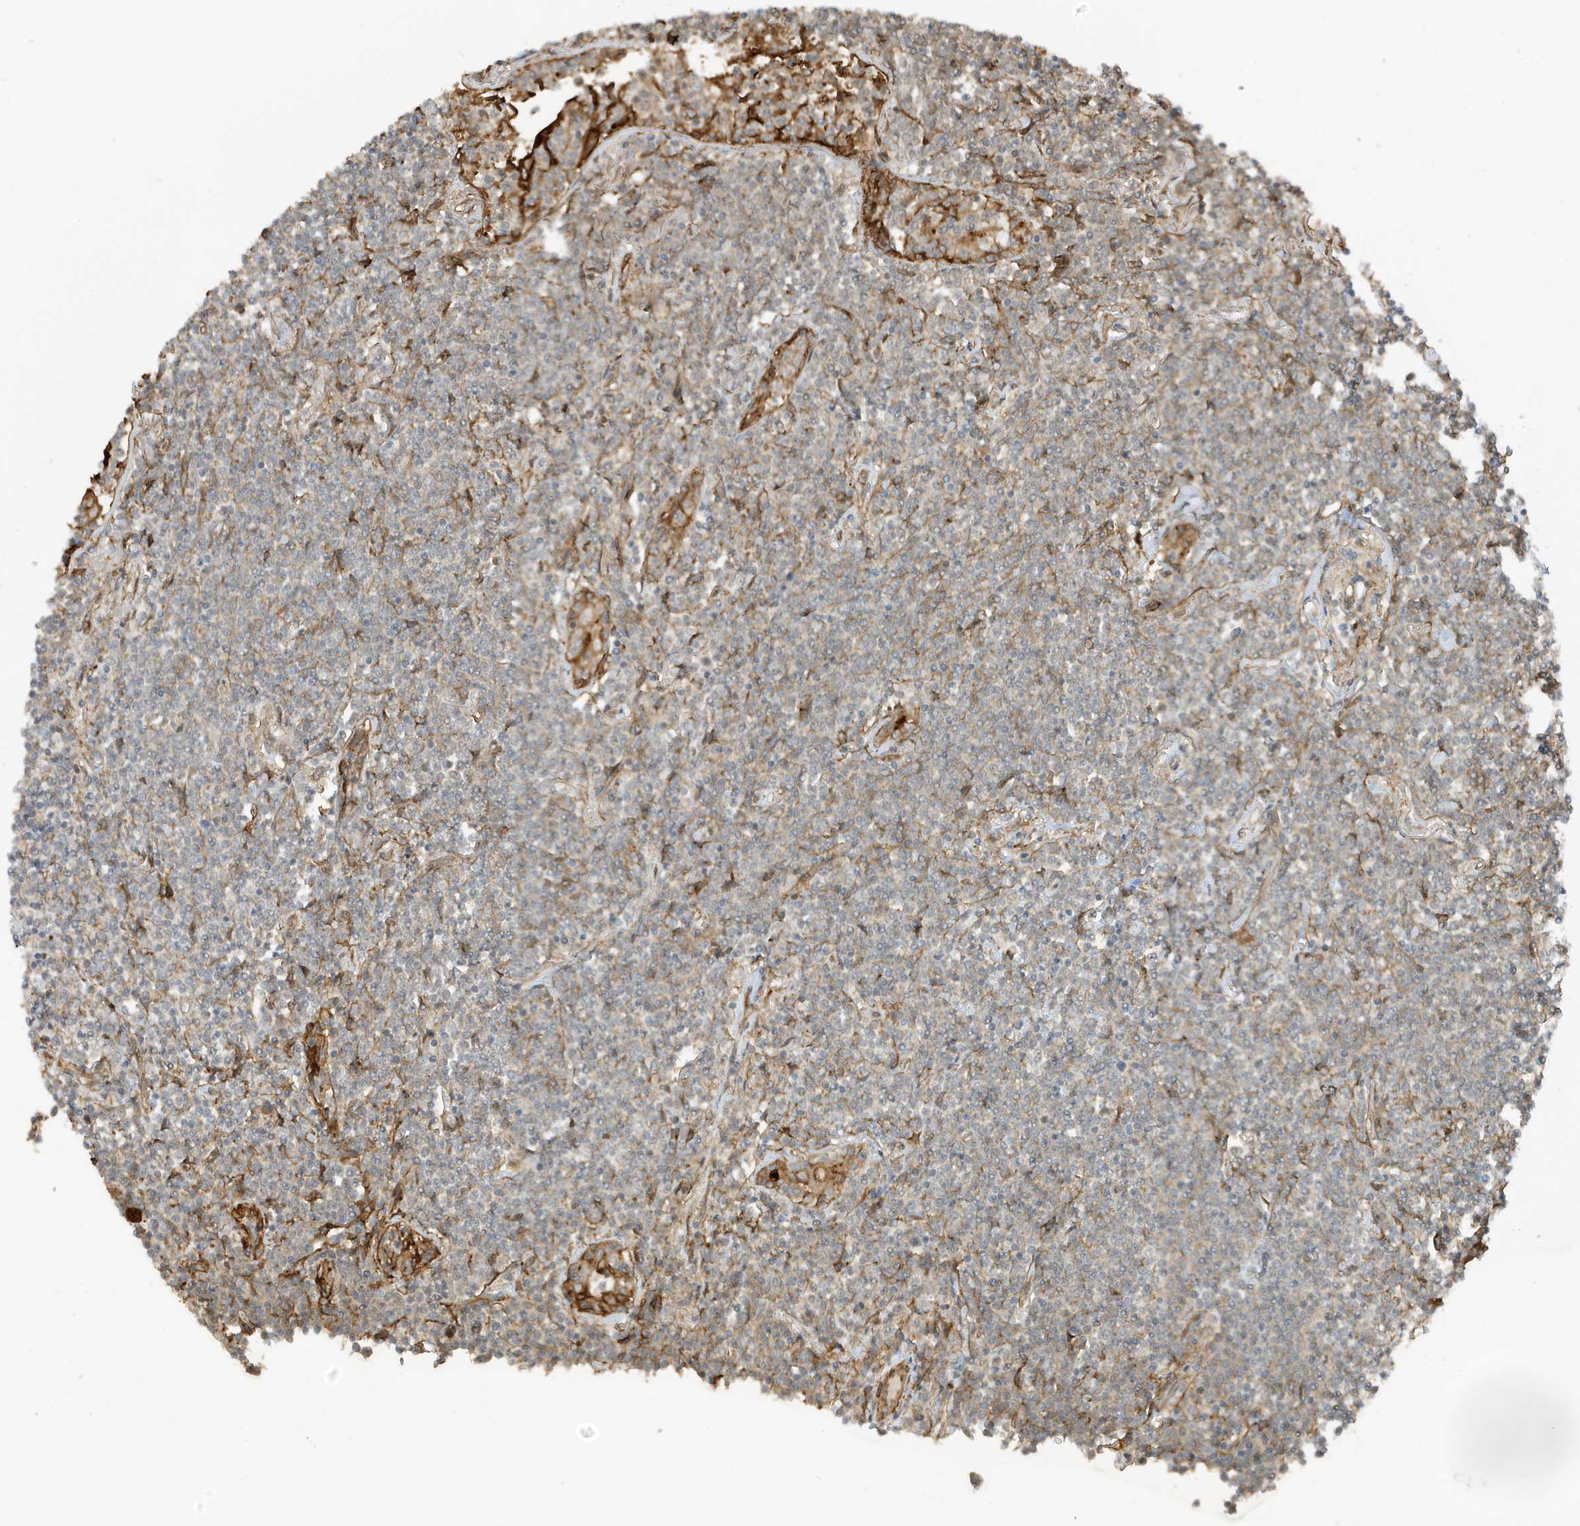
{"staining": {"intensity": "weak", "quantity": "25%-75%", "location": "cytoplasmic/membranous"}, "tissue": "lymphoma", "cell_type": "Tumor cells", "image_type": "cancer", "snomed": [{"axis": "morphology", "description": "Malignant lymphoma, non-Hodgkin's type, Low grade"}, {"axis": "topography", "description": "Lung"}], "caption": "High-power microscopy captured an immunohistochemistry micrograph of lymphoma, revealing weak cytoplasmic/membranous positivity in about 25%-75% of tumor cells. The protein of interest is shown in brown color, while the nuclei are stained blue.", "gene": "CDC42EP3", "patient": {"sex": "female", "age": 71}}